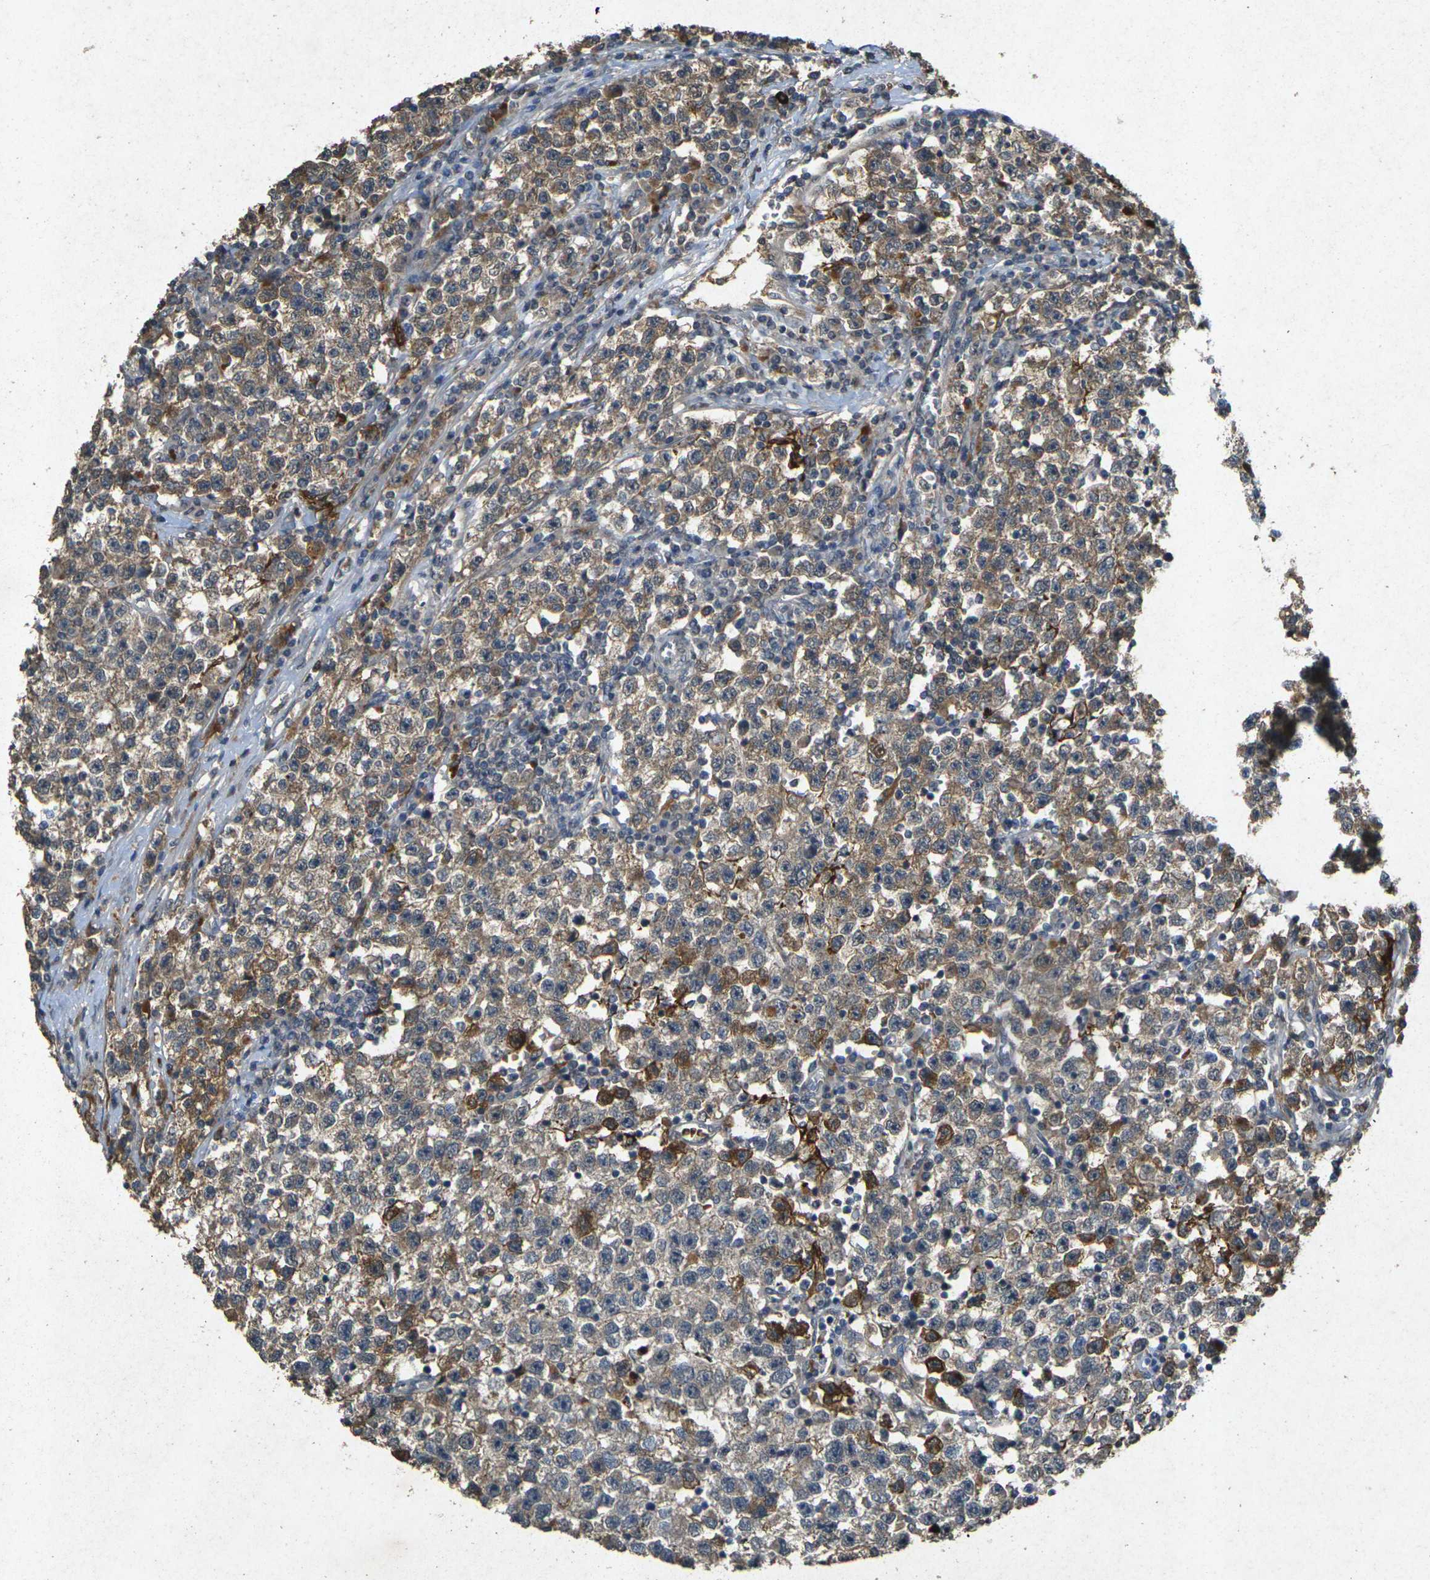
{"staining": {"intensity": "moderate", "quantity": ">75%", "location": "cytoplasmic/membranous"}, "tissue": "testis cancer", "cell_type": "Tumor cells", "image_type": "cancer", "snomed": [{"axis": "morphology", "description": "Seminoma, NOS"}, {"axis": "topography", "description": "Testis"}], "caption": "This is a photomicrograph of IHC staining of testis cancer, which shows moderate staining in the cytoplasmic/membranous of tumor cells.", "gene": "RGMA", "patient": {"sex": "male", "age": 22}}